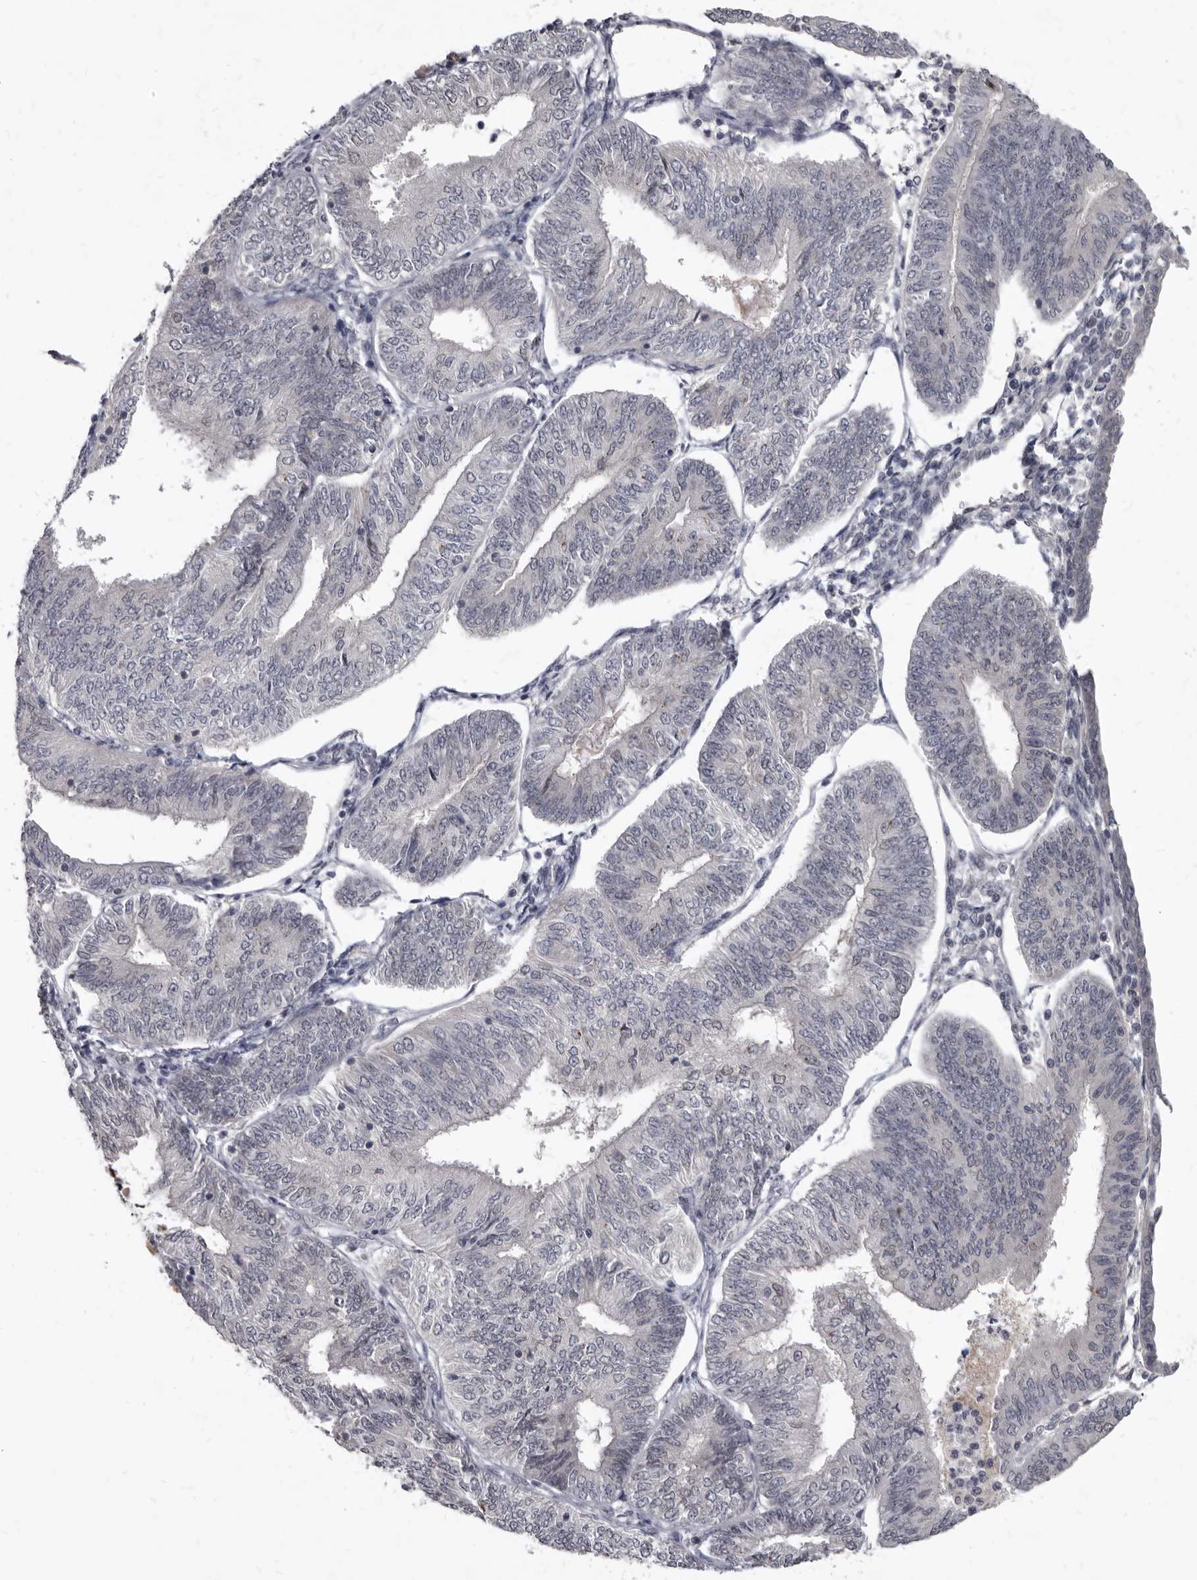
{"staining": {"intensity": "negative", "quantity": "none", "location": "none"}, "tissue": "endometrial cancer", "cell_type": "Tumor cells", "image_type": "cancer", "snomed": [{"axis": "morphology", "description": "Adenocarcinoma, NOS"}, {"axis": "topography", "description": "Endometrium"}], "caption": "Immunohistochemistry (IHC) of endometrial adenocarcinoma shows no positivity in tumor cells.", "gene": "SULT1E1", "patient": {"sex": "female", "age": 58}}